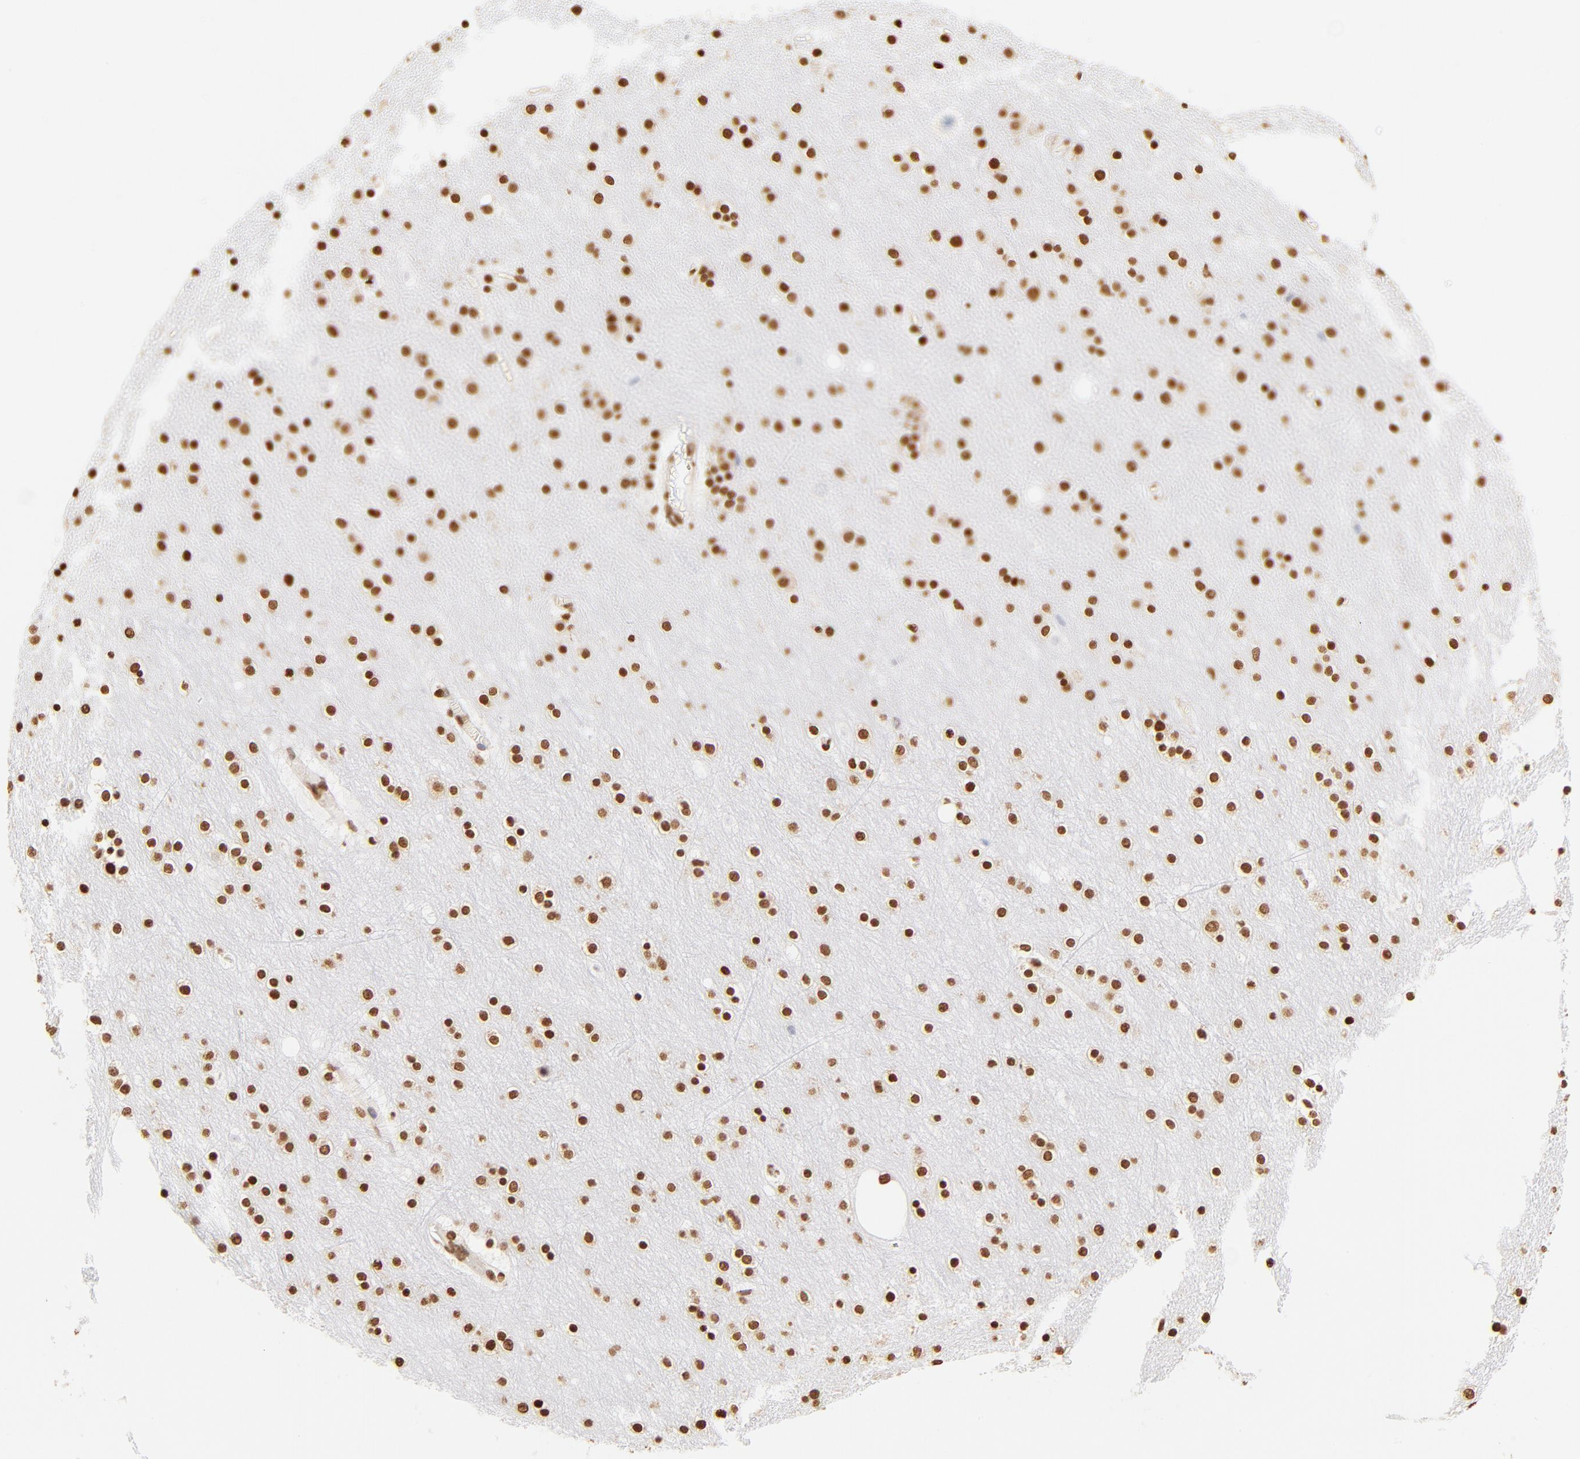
{"staining": {"intensity": "strong", "quantity": ">75%", "location": "nuclear"}, "tissue": "cerebral cortex", "cell_type": "Endothelial cells", "image_type": "normal", "snomed": [{"axis": "morphology", "description": "Normal tissue, NOS"}, {"axis": "topography", "description": "Cerebral cortex"}], "caption": "Protein staining of benign cerebral cortex reveals strong nuclear positivity in approximately >75% of endothelial cells. The staining is performed using DAB brown chromogen to label protein expression. The nuclei are counter-stained blue using hematoxylin.", "gene": "ZNF540", "patient": {"sex": "female", "age": 54}}